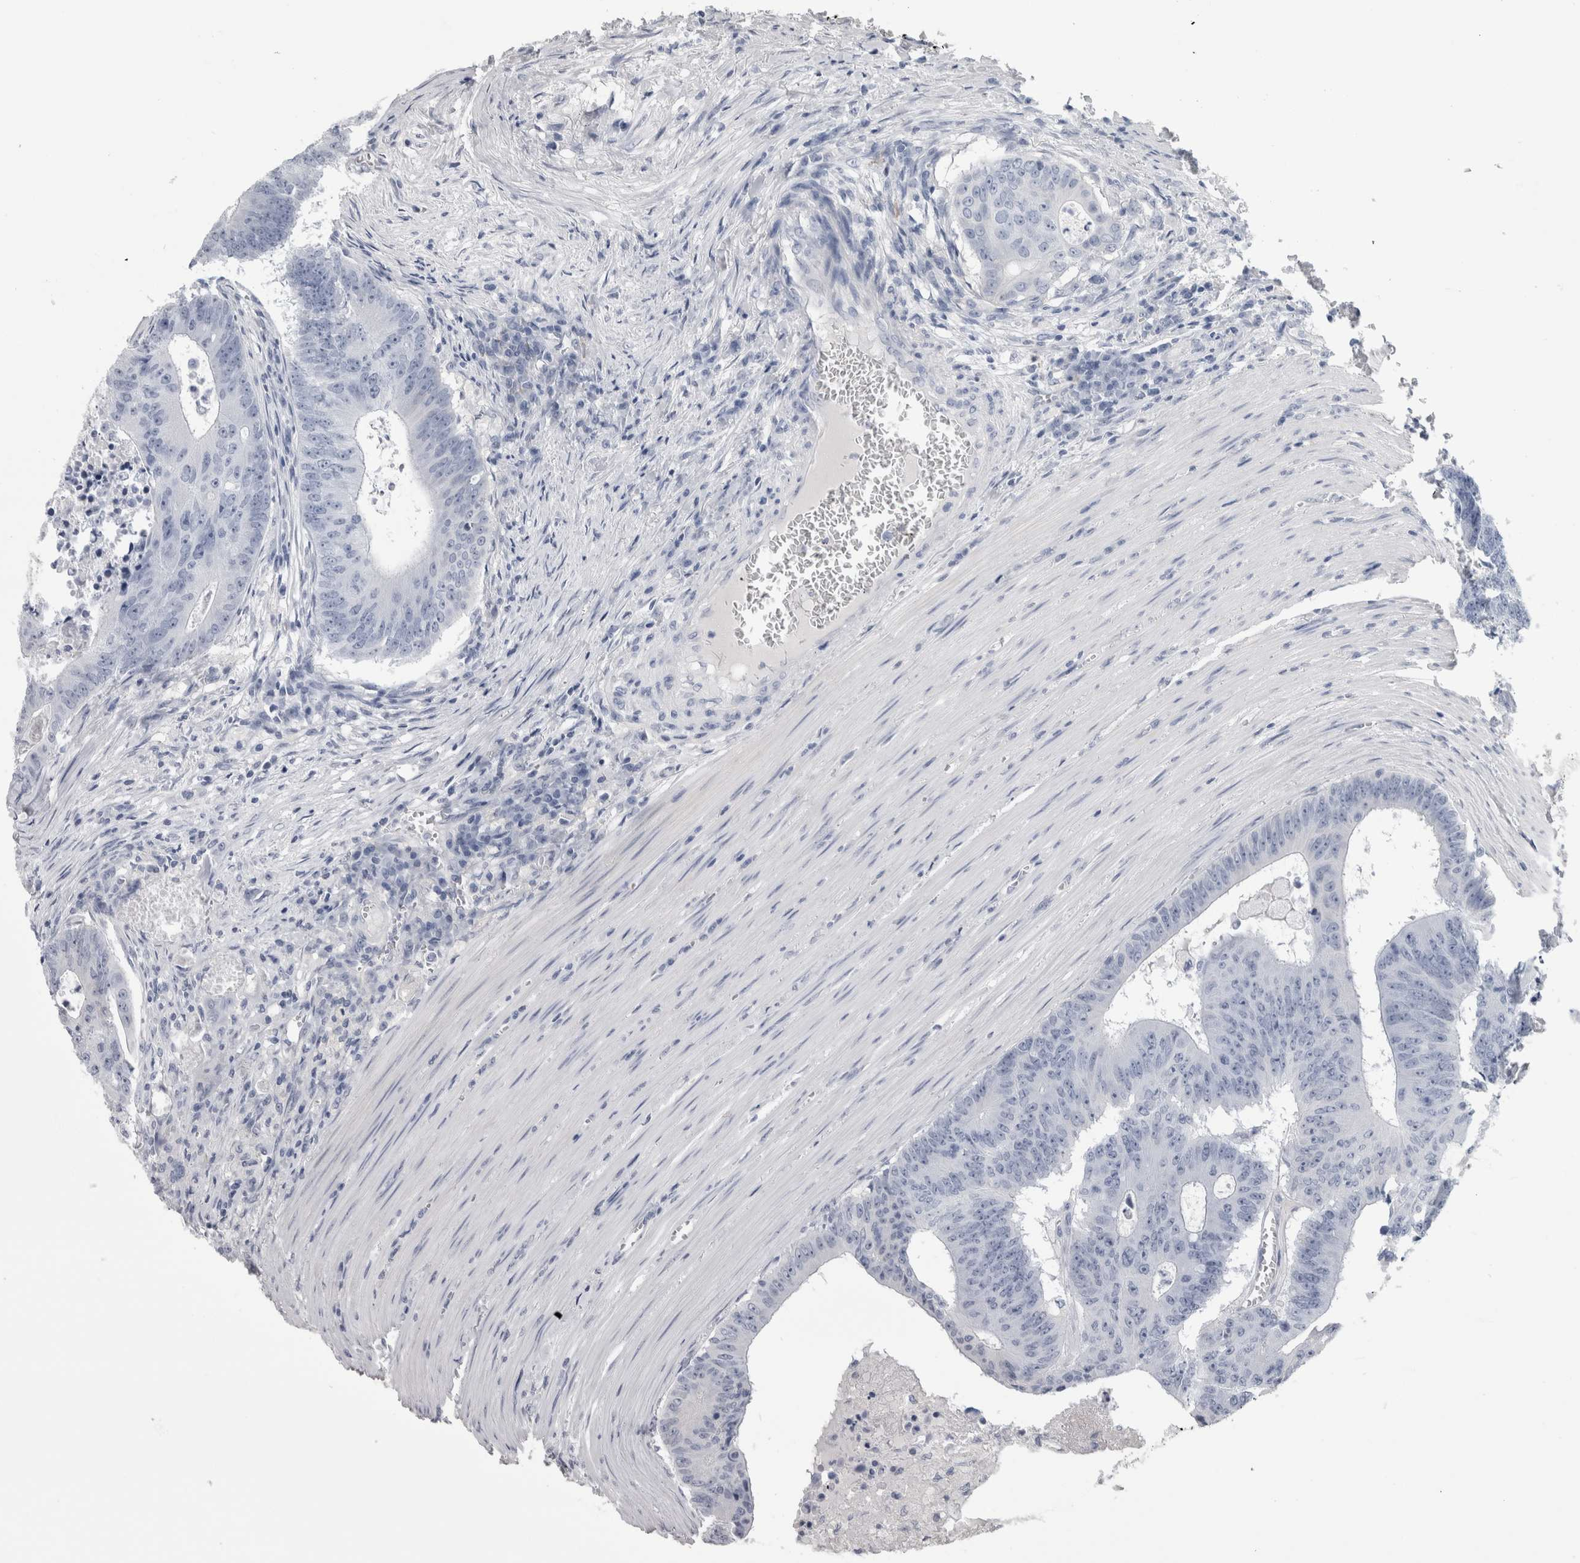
{"staining": {"intensity": "negative", "quantity": "none", "location": "none"}, "tissue": "colorectal cancer", "cell_type": "Tumor cells", "image_type": "cancer", "snomed": [{"axis": "morphology", "description": "Adenocarcinoma, NOS"}, {"axis": "topography", "description": "Colon"}], "caption": "An immunohistochemistry image of adenocarcinoma (colorectal) is shown. There is no staining in tumor cells of adenocarcinoma (colorectal).", "gene": "AFMID", "patient": {"sex": "male", "age": 87}}